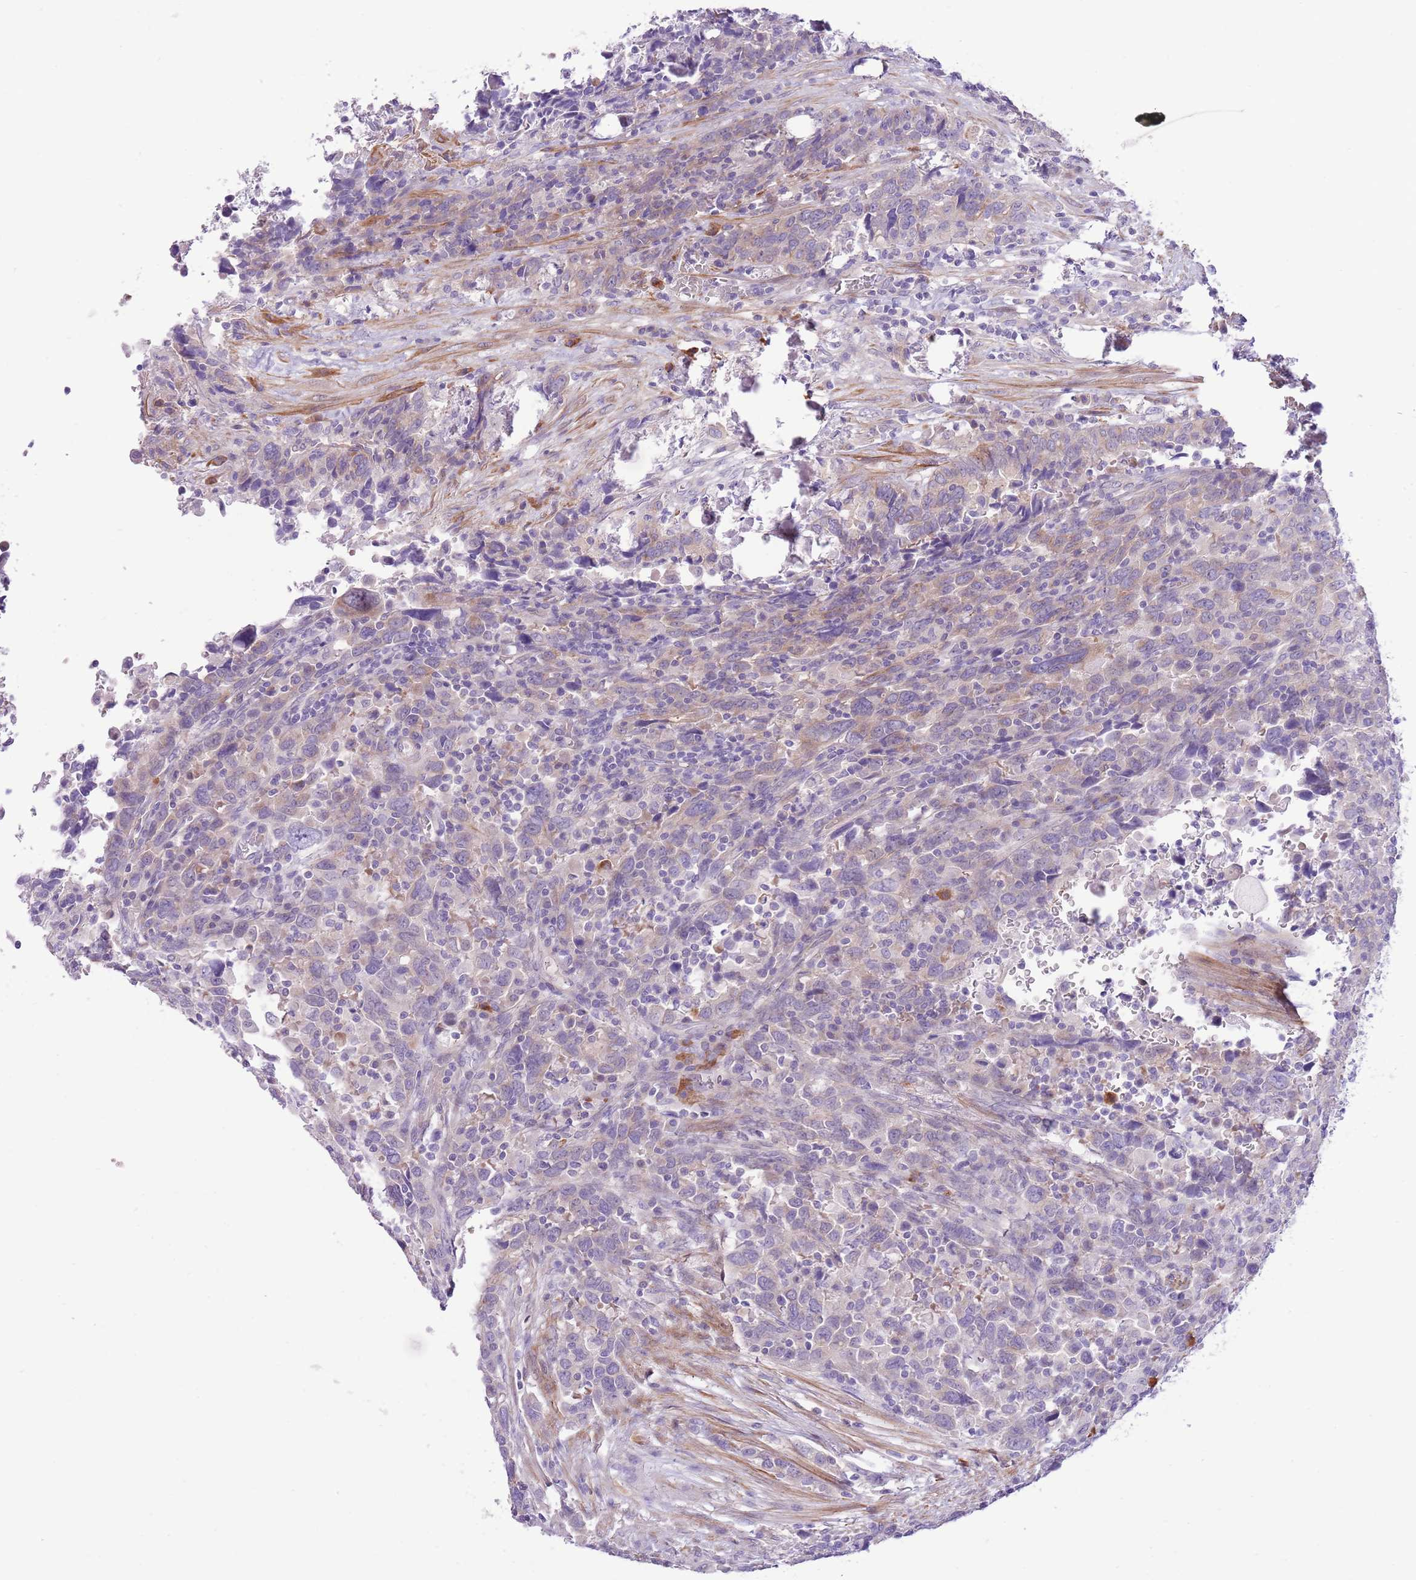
{"staining": {"intensity": "negative", "quantity": "none", "location": "none"}, "tissue": "urothelial cancer", "cell_type": "Tumor cells", "image_type": "cancer", "snomed": [{"axis": "morphology", "description": "Urothelial carcinoma, High grade"}, {"axis": "topography", "description": "Urinary bladder"}], "caption": "Immunohistochemical staining of human urothelial carcinoma (high-grade) shows no significant positivity in tumor cells.", "gene": "ZC4H2", "patient": {"sex": "male", "age": 61}}